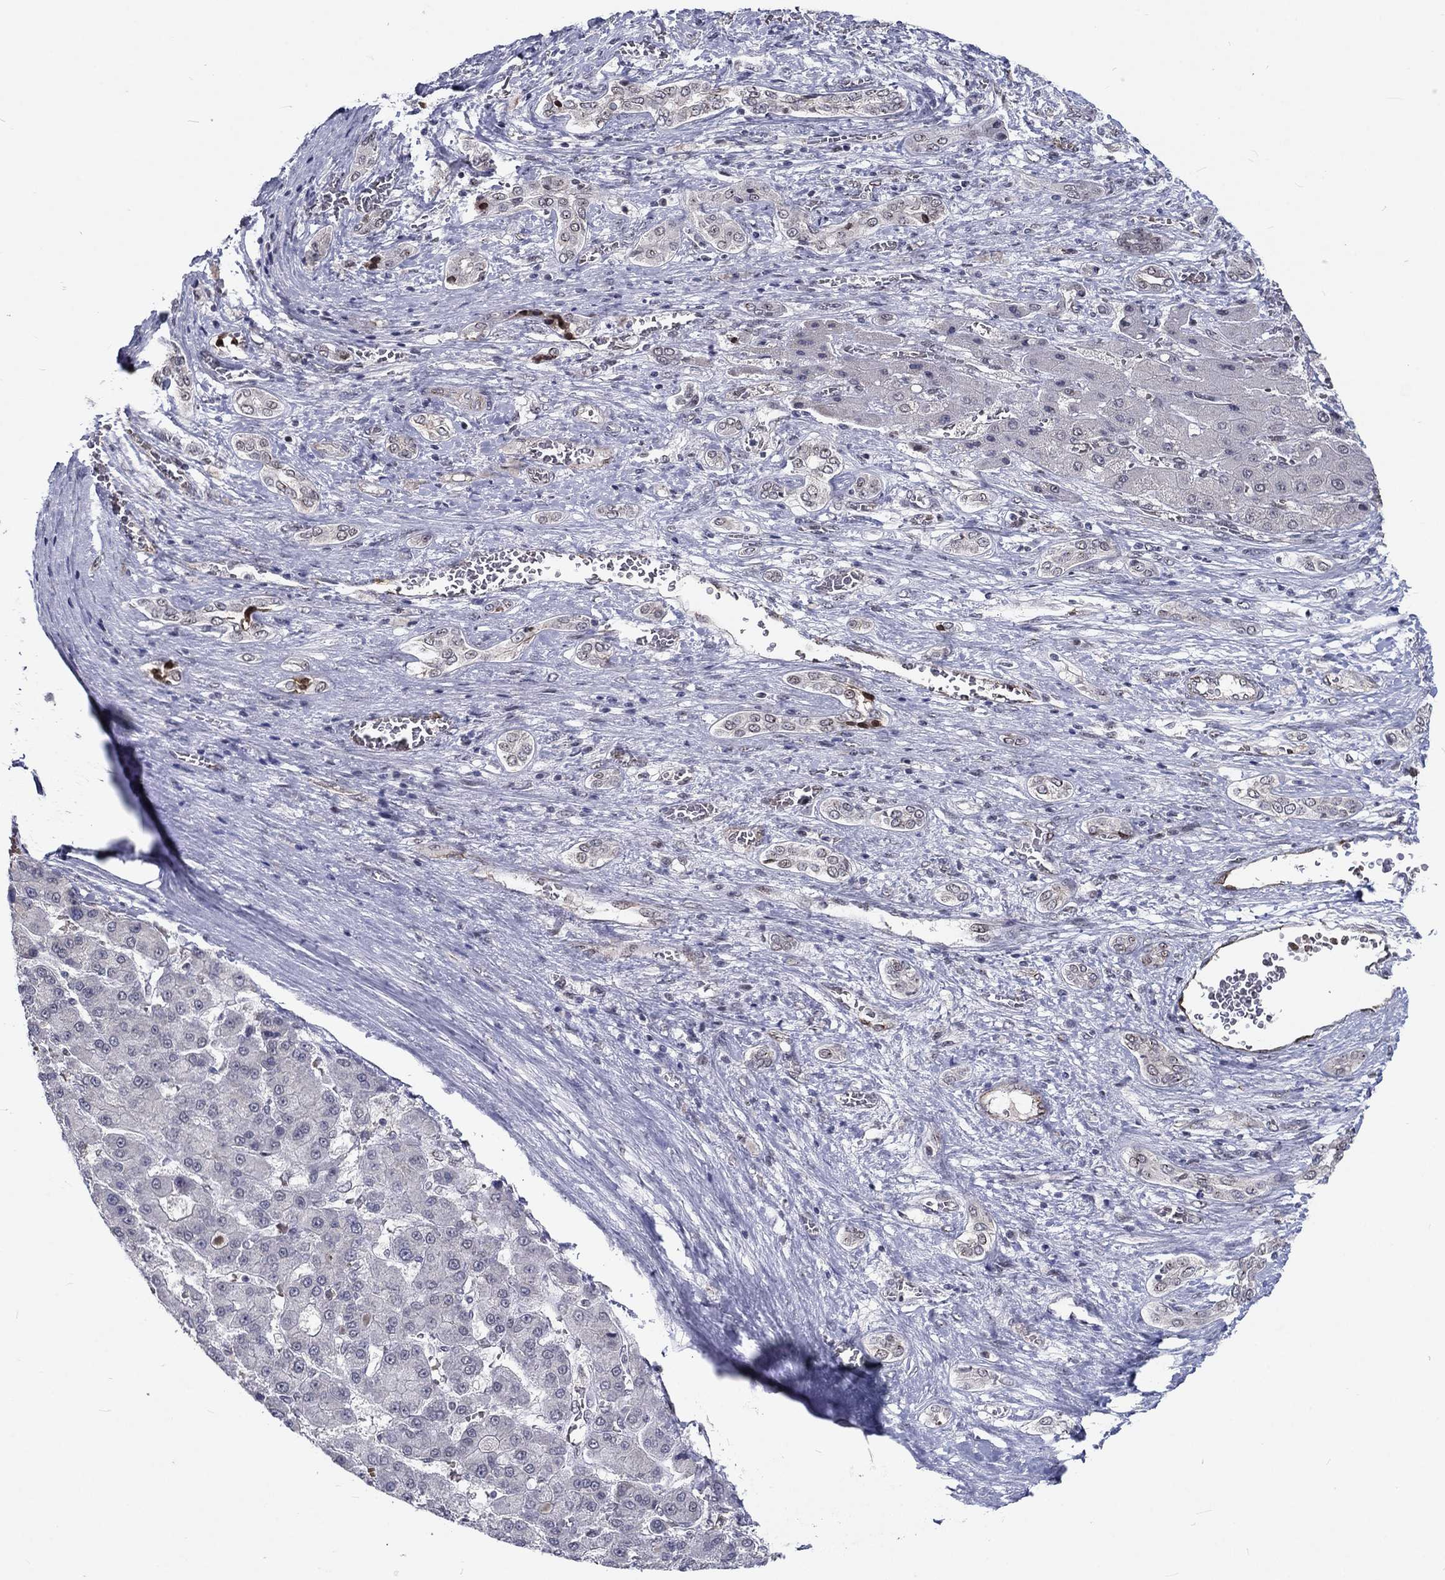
{"staining": {"intensity": "negative", "quantity": "none", "location": "none"}, "tissue": "liver cancer", "cell_type": "Tumor cells", "image_type": "cancer", "snomed": [{"axis": "morphology", "description": "Carcinoma, Hepatocellular, NOS"}, {"axis": "topography", "description": "Liver"}], "caption": "An image of human hepatocellular carcinoma (liver) is negative for staining in tumor cells.", "gene": "ZBED1", "patient": {"sex": "male", "age": 70}}